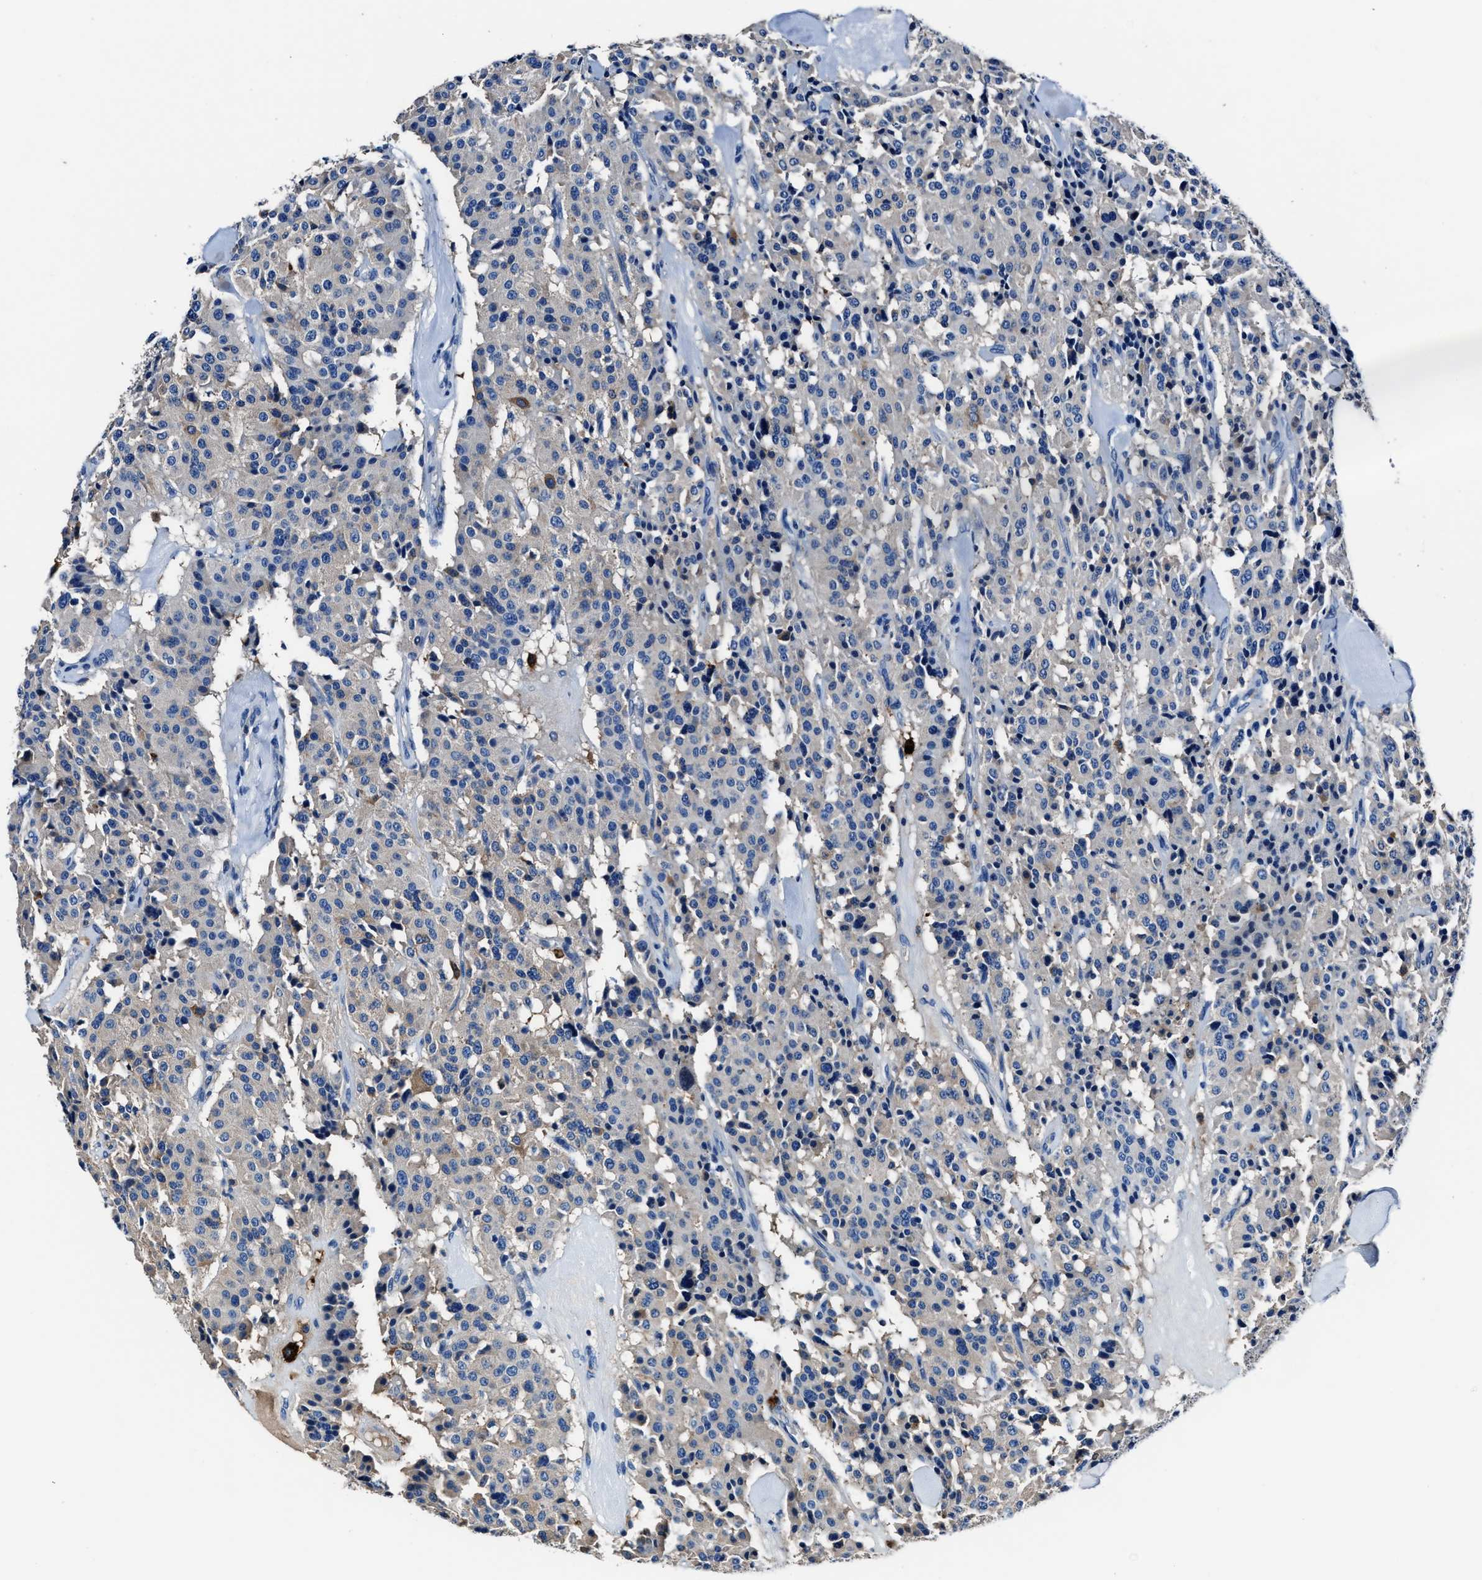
{"staining": {"intensity": "weak", "quantity": "<25%", "location": "cytoplasmic/membranous"}, "tissue": "carcinoid", "cell_type": "Tumor cells", "image_type": "cancer", "snomed": [{"axis": "morphology", "description": "Carcinoid, malignant, NOS"}, {"axis": "topography", "description": "Lung"}], "caption": "DAB immunohistochemical staining of carcinoid demonstrates no significant positivity in tumor cells.", "gene": "FTL", "patient": {"sex": "male", "age": 30}}